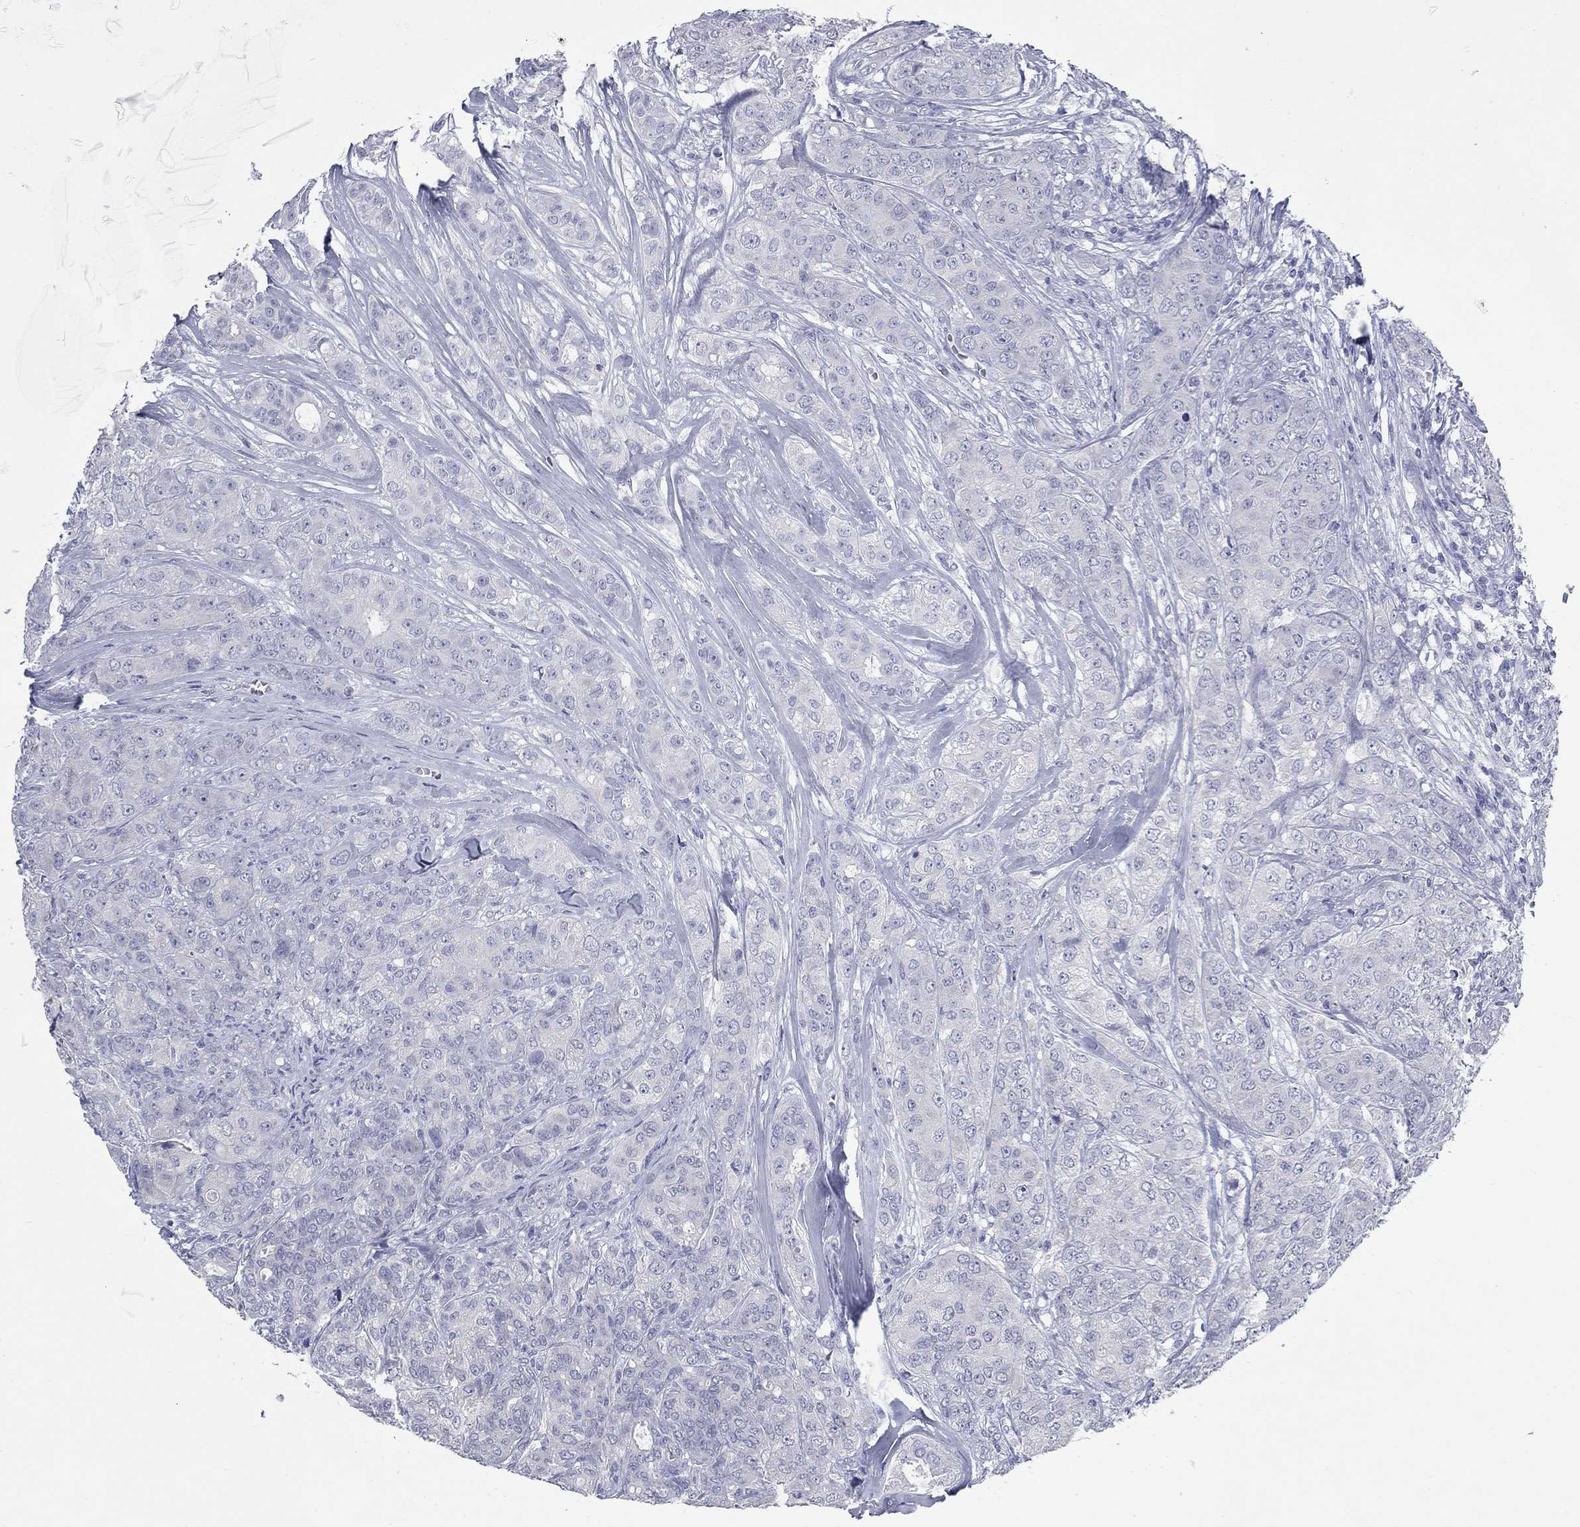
{"staining": {"intensity": "negative", "quantity": "none", "location": "none"}, "tissue": "breast cancer", "cell_type": "Tumor cells", "image_type": "cancer", "snomed": [{"axis": "morphology", "description": "Duct carcinoma"}, {"axis": "topography", "description": "Breast"}], "caption": "A micrograph of breast invasive ductal carcinoma stained for a protein exhibits no brown staining in tumor cells.", "gene": "KIRREL2", "patient": {"sex": "female", "age": 43}}